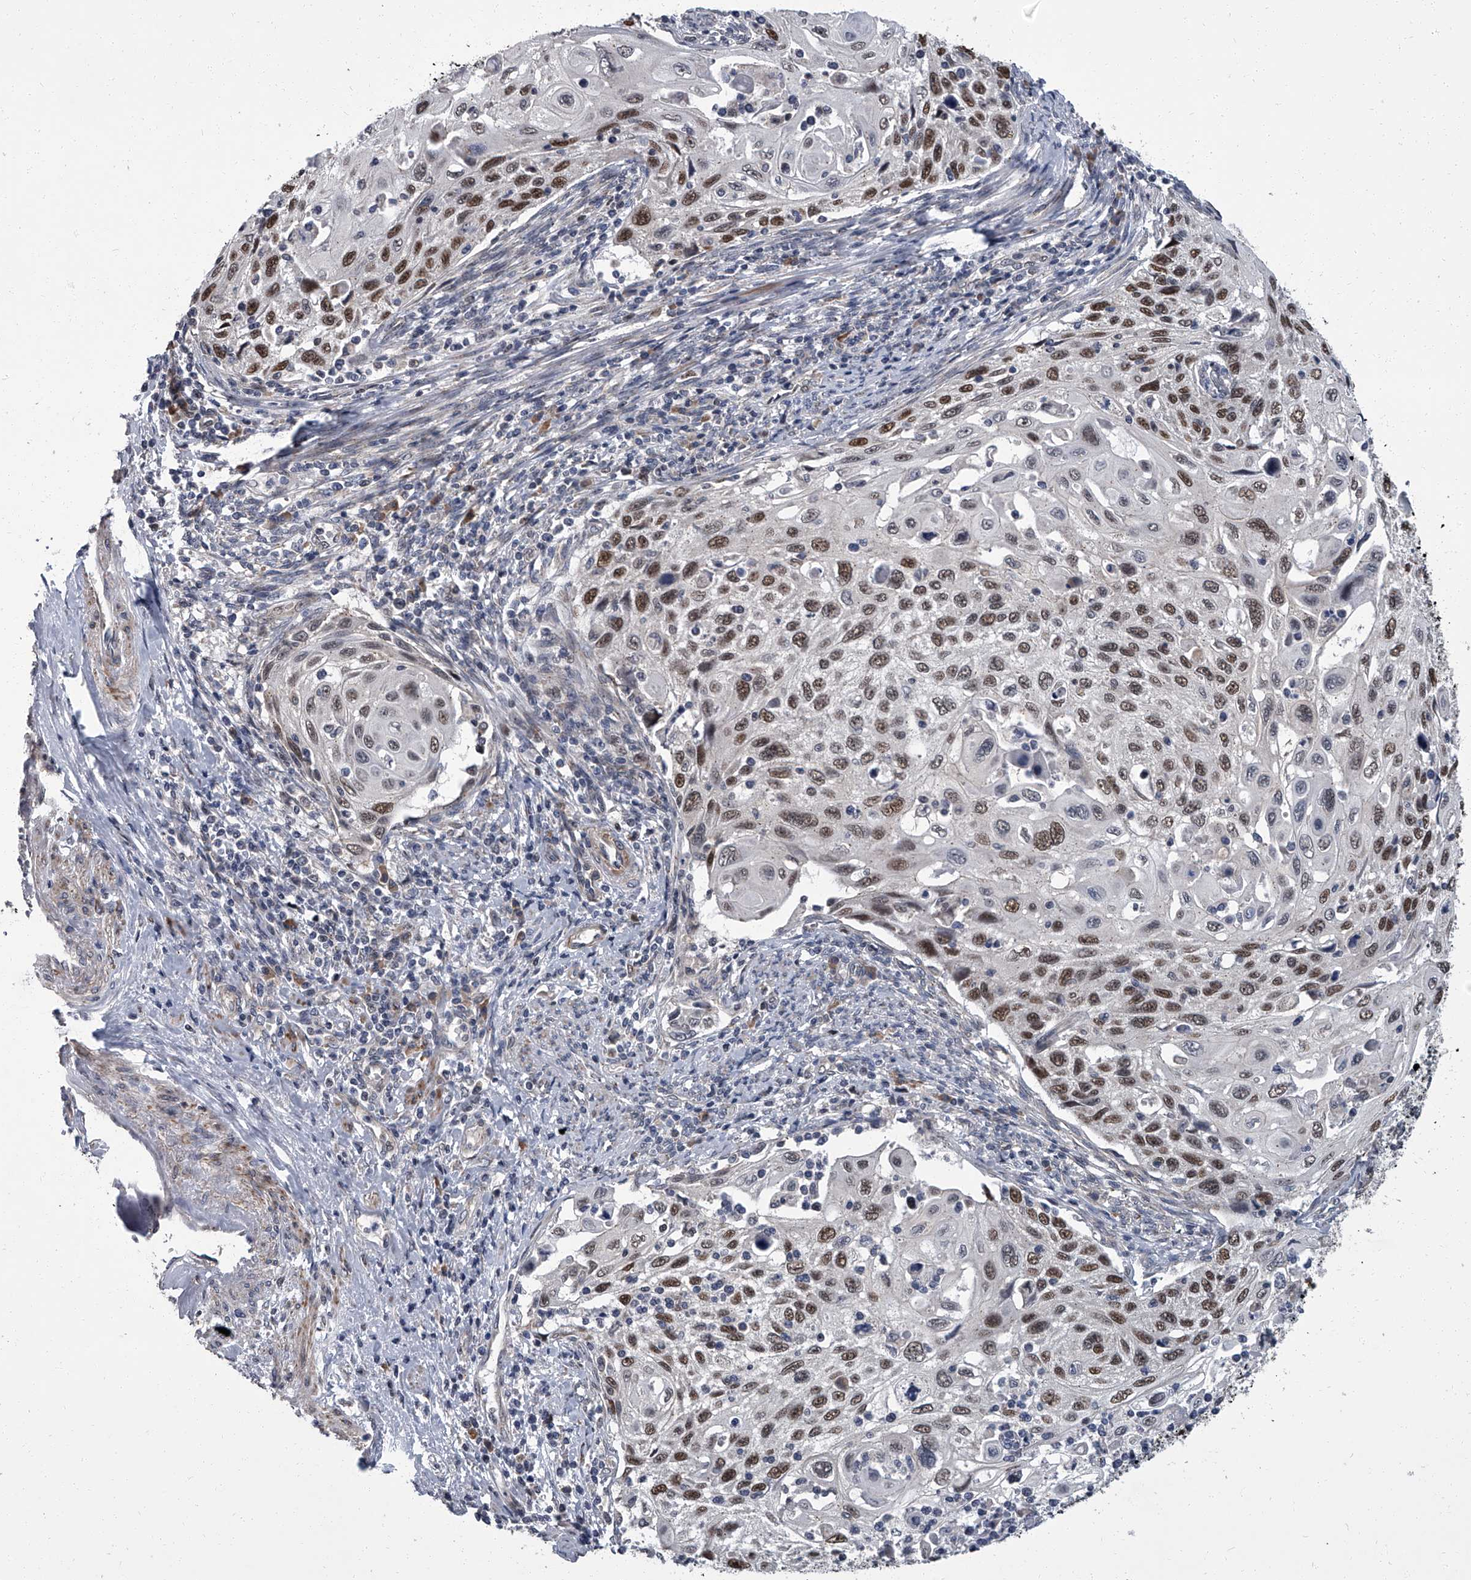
{"staining": {"intensity": "moderate", "quantity": ">75%", "location": "nuclear"}, "tissue": "cervical cancer", "cell_type": "Tumor cells", "image_type": "cancer", "snomed": [{"axis": "morphology", "description": "Squamous cell carcinoma, NOS"}, {"axis": "topography", "description": "Cervix"}], "caption": "Immunohistochemistry histopathology image of human cervical cancer stained for a protein (brown), which shows medium levels of moderate nuclear expression in approximately >75% of tumor cells.", "gene": "ZNF274", "patient": {"sex": "female", "age": 70}}